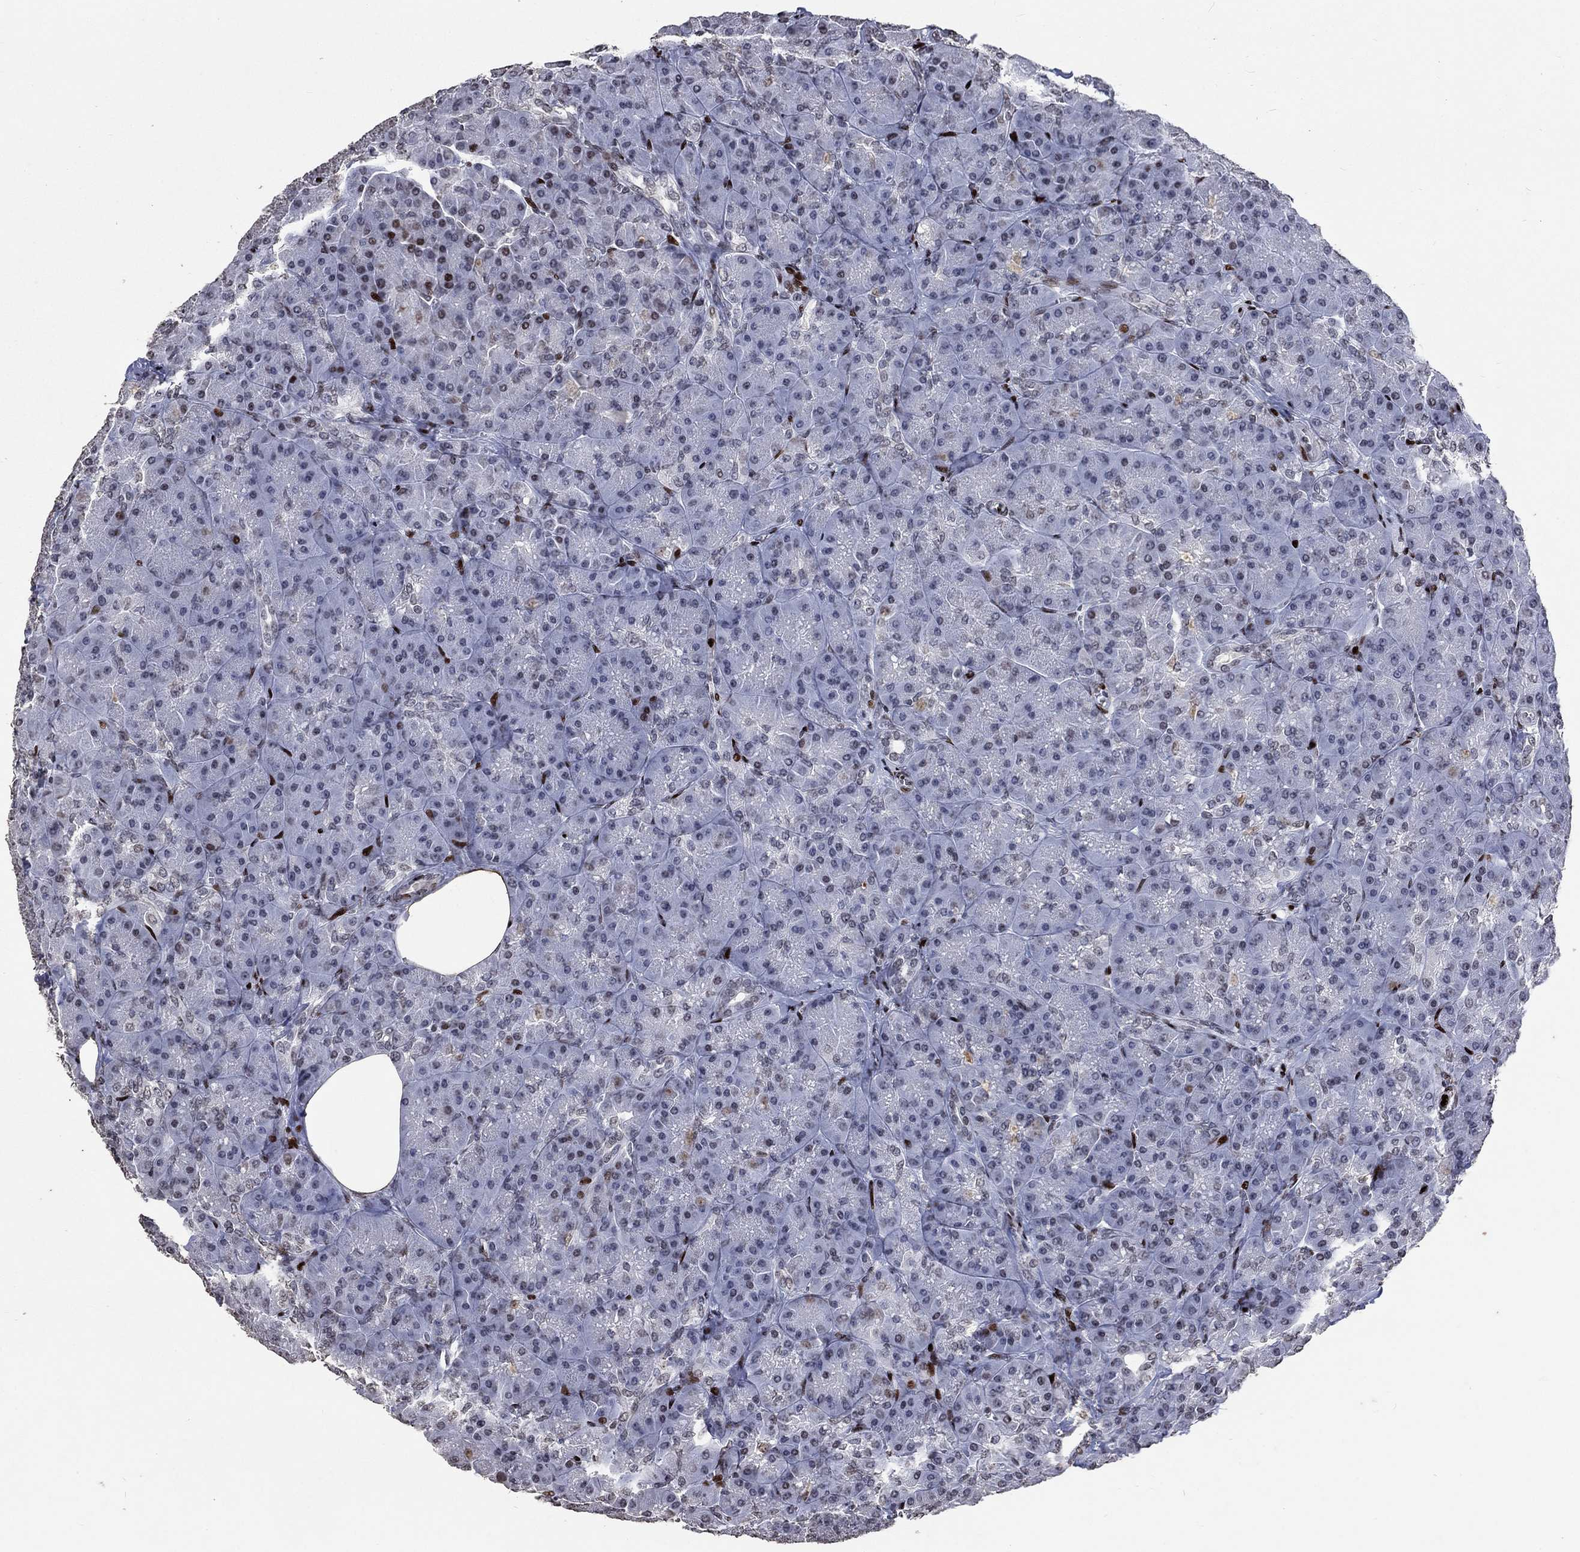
{"staining": {"intensity": "strong", "quantity": "<25%", "location": "nuclear"}, "tissue": "pancreas", "cell_type": "Exocrine glandular cells", "image_type": "normal", "snomed": [{"axis": "morphology", "description": "Normal tissue, NOS"}, {"axis": "topography", "description": "Pancreas"}], "caption": "Immunohistochemistry of unremarkable pancreas demonstrates medium levels of strong nuclear positivity in about <25% of exocrine glandular cells.", "gene": "SRSF3", "patient": {"sex": "male", "age": 57}}